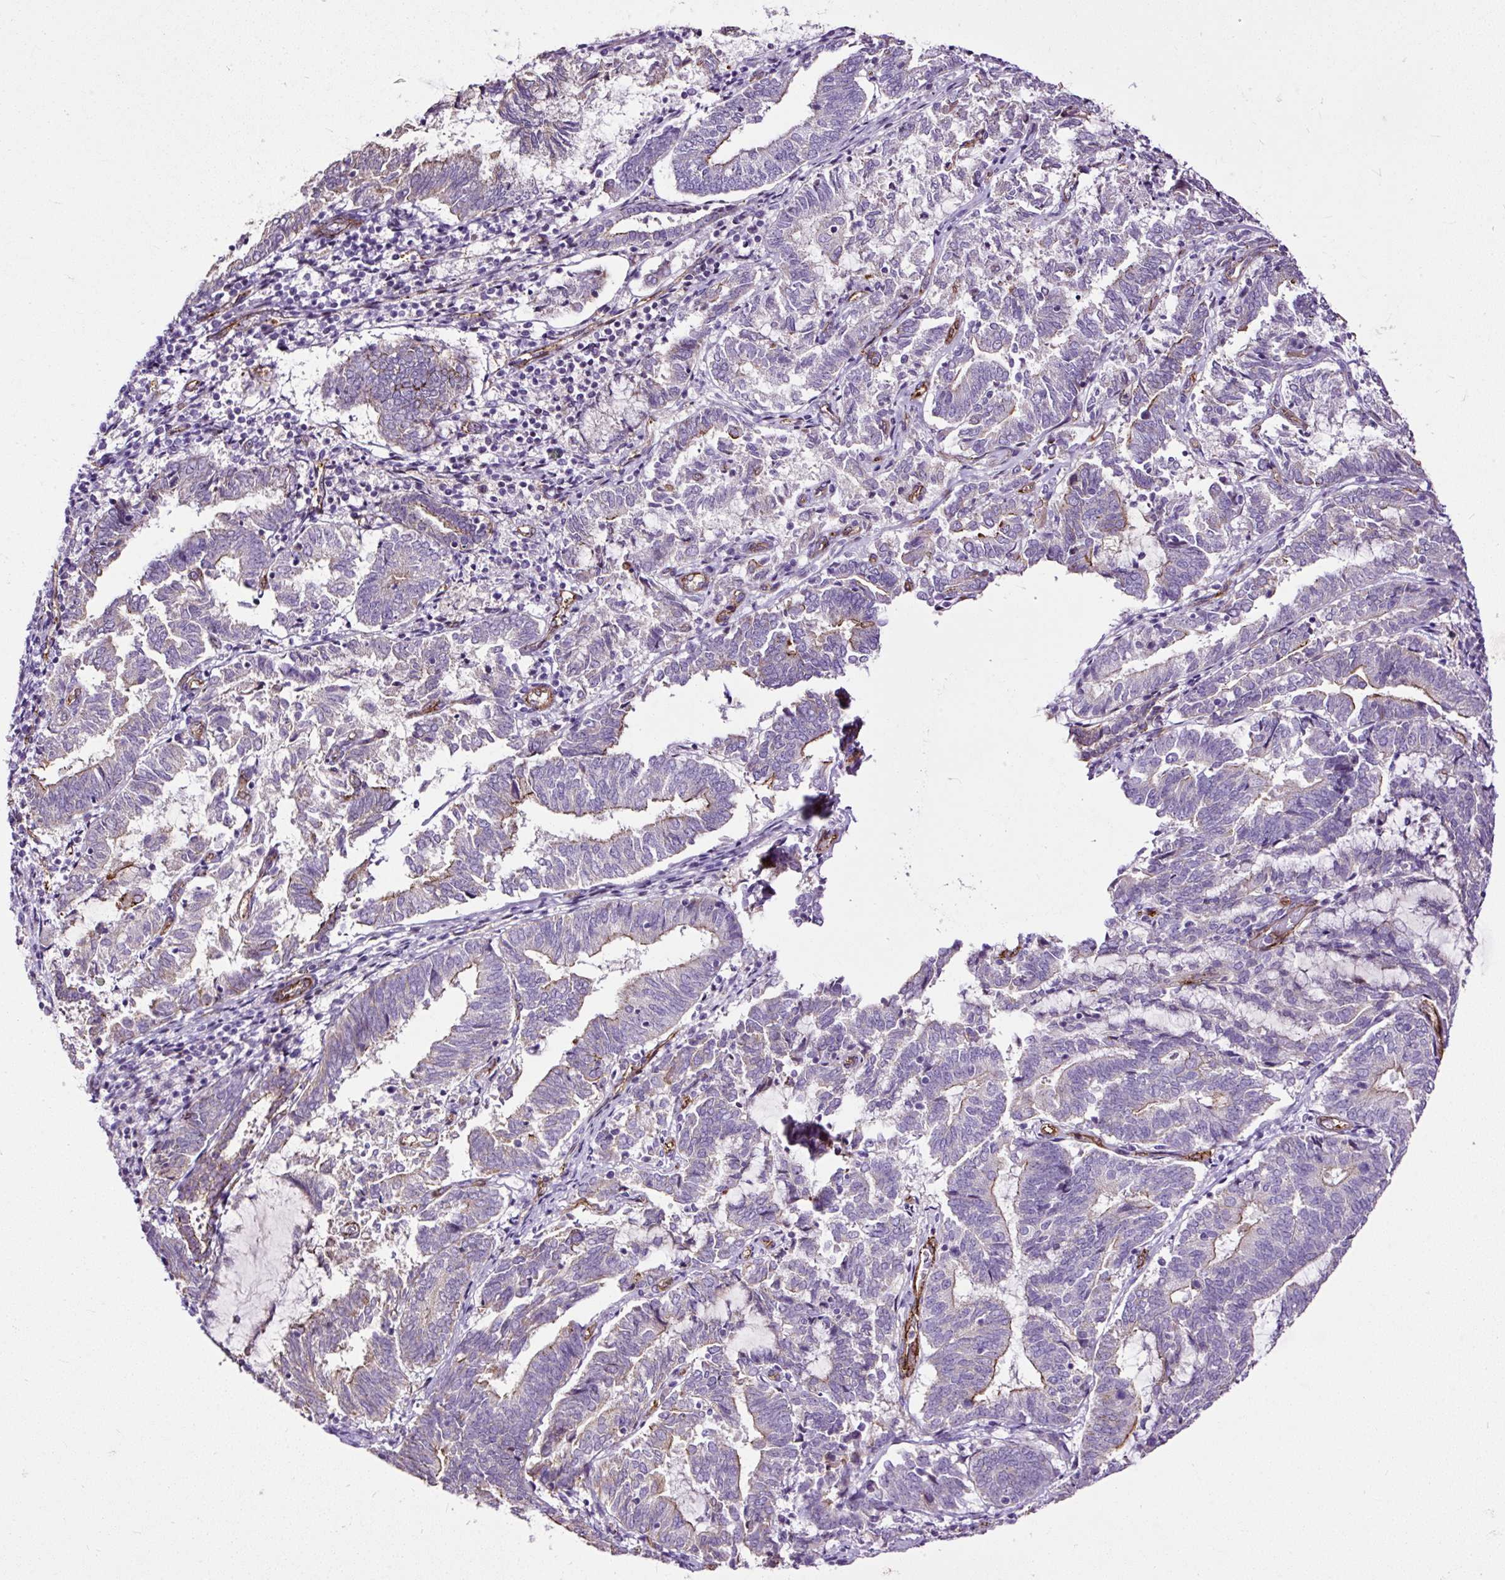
{"staining": {"intensity": "strong", "quantity": "<25%", "location": "cytoplasmic/membranous"}, "tissue": "endometrial cancer", "cell_type": "Tumor cells", "image_type": "cancer", "snomed": [{"axis": "morphology", "description": "Adenocarcinoma, NOS"}, {"axis": "topography", "description": "Endometrium"}], "caption": "This micrograph reveals immunohistochemistry staining of endometrial cancer (adenocarcinoma), with medium strong cytoplasmic/membranous positivity in approximately <25% of tumor cells.", "gene": "MAGEB16", "patient": {"sex": "female", "age": 80}}